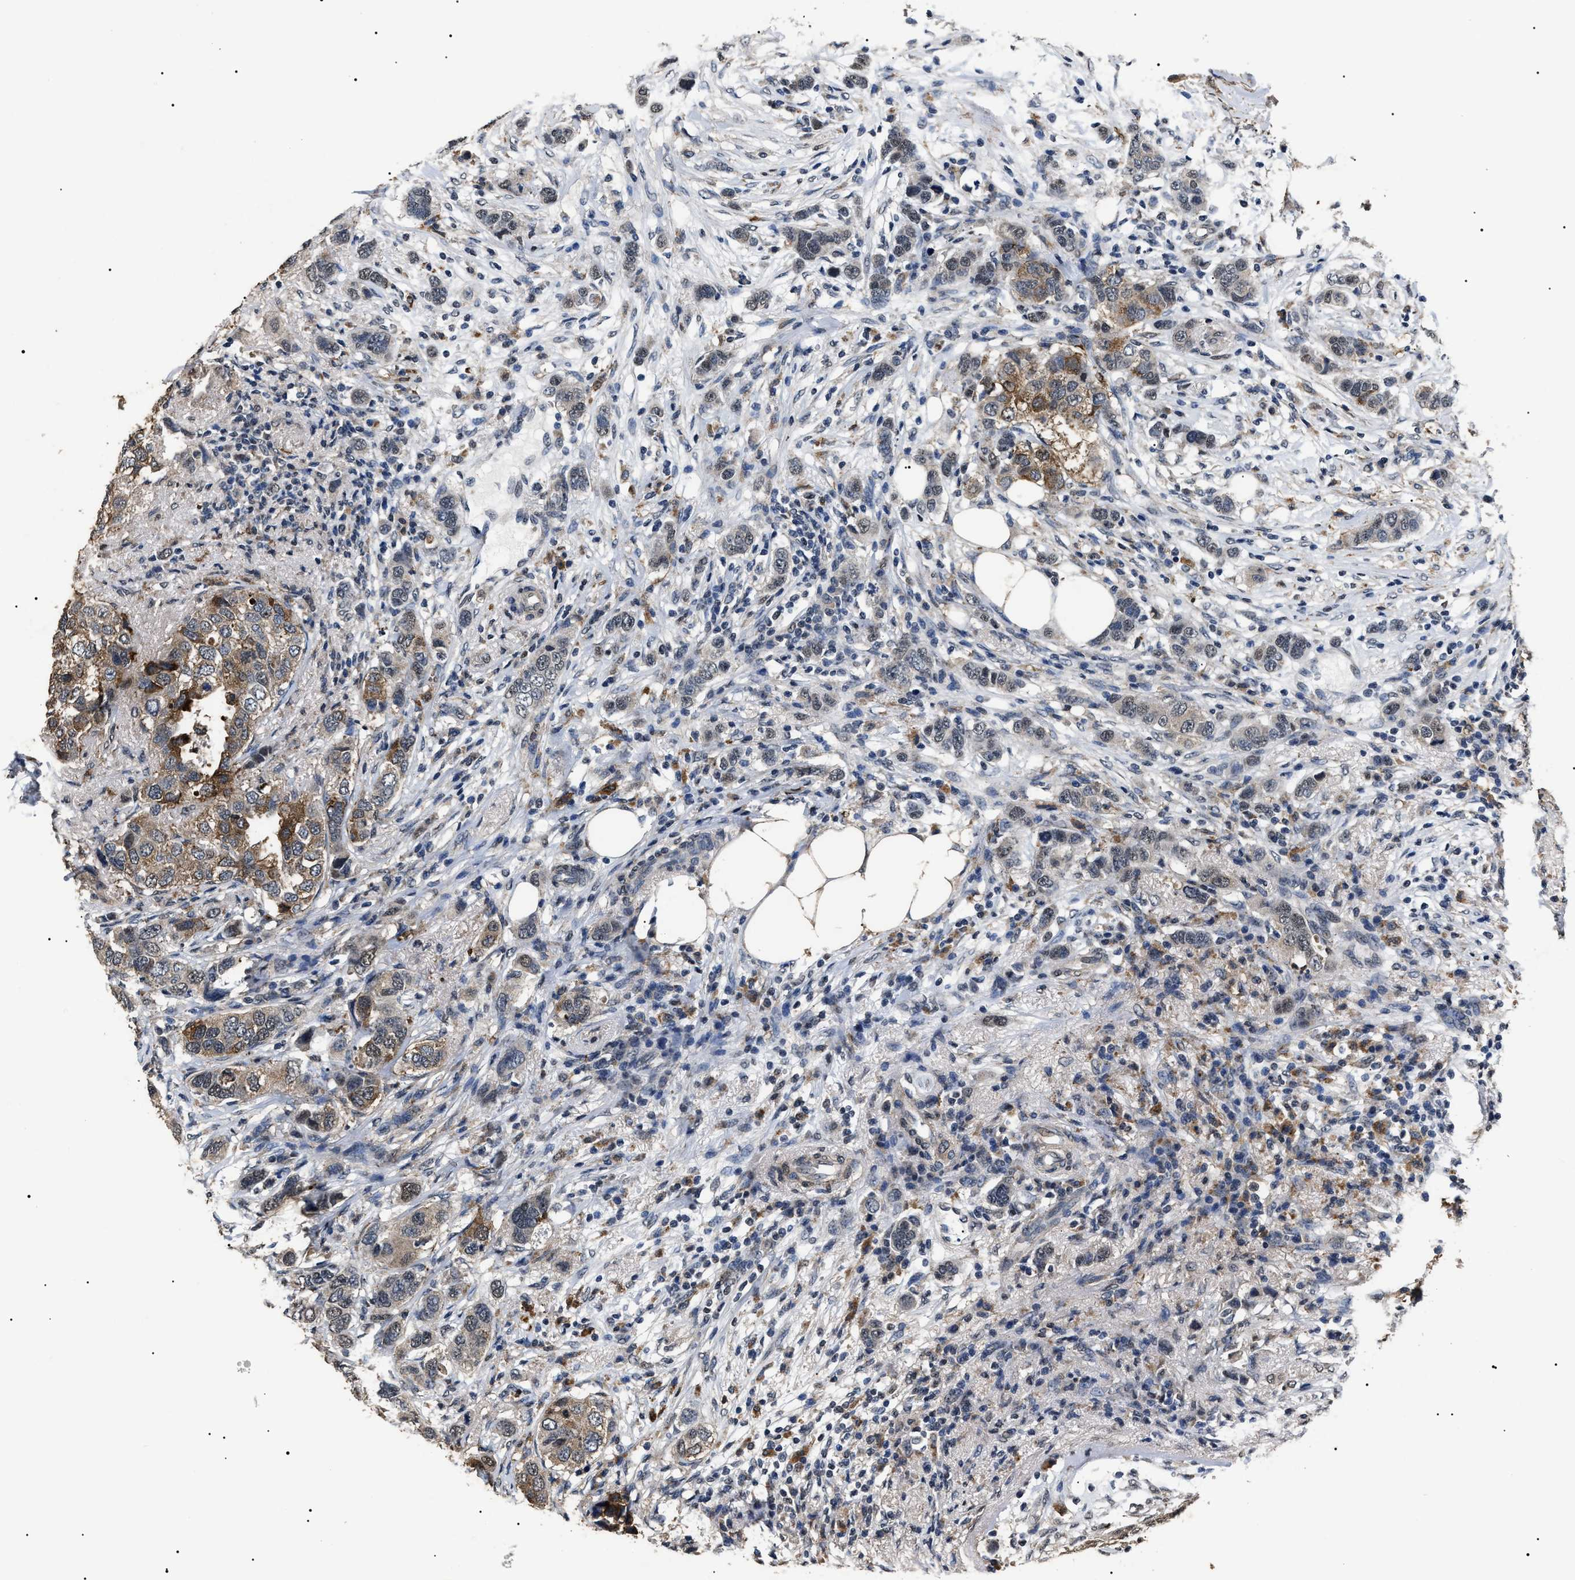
{"staining": {"intensity": "moderate", "quantity": ">75%", "location": "cytoplasmic/membranous,nuclear"}, "tissue": "breast cancer", "cell_type": "Tumor cells", "image_type": "cancer", "snomed": [{"axis": "morphology", "description": "Duct carcinoma"}, {"axis": "topography", "description": "Breast"}], "caption": "The histopathology image reveals staining of breast cancer, revealing moderate cytoplasmic/membranous and nuclear protein expression (brown color) within tumor cells.", "gene": "ANP32E", "patient": {"sex": "female", "age": 50}}